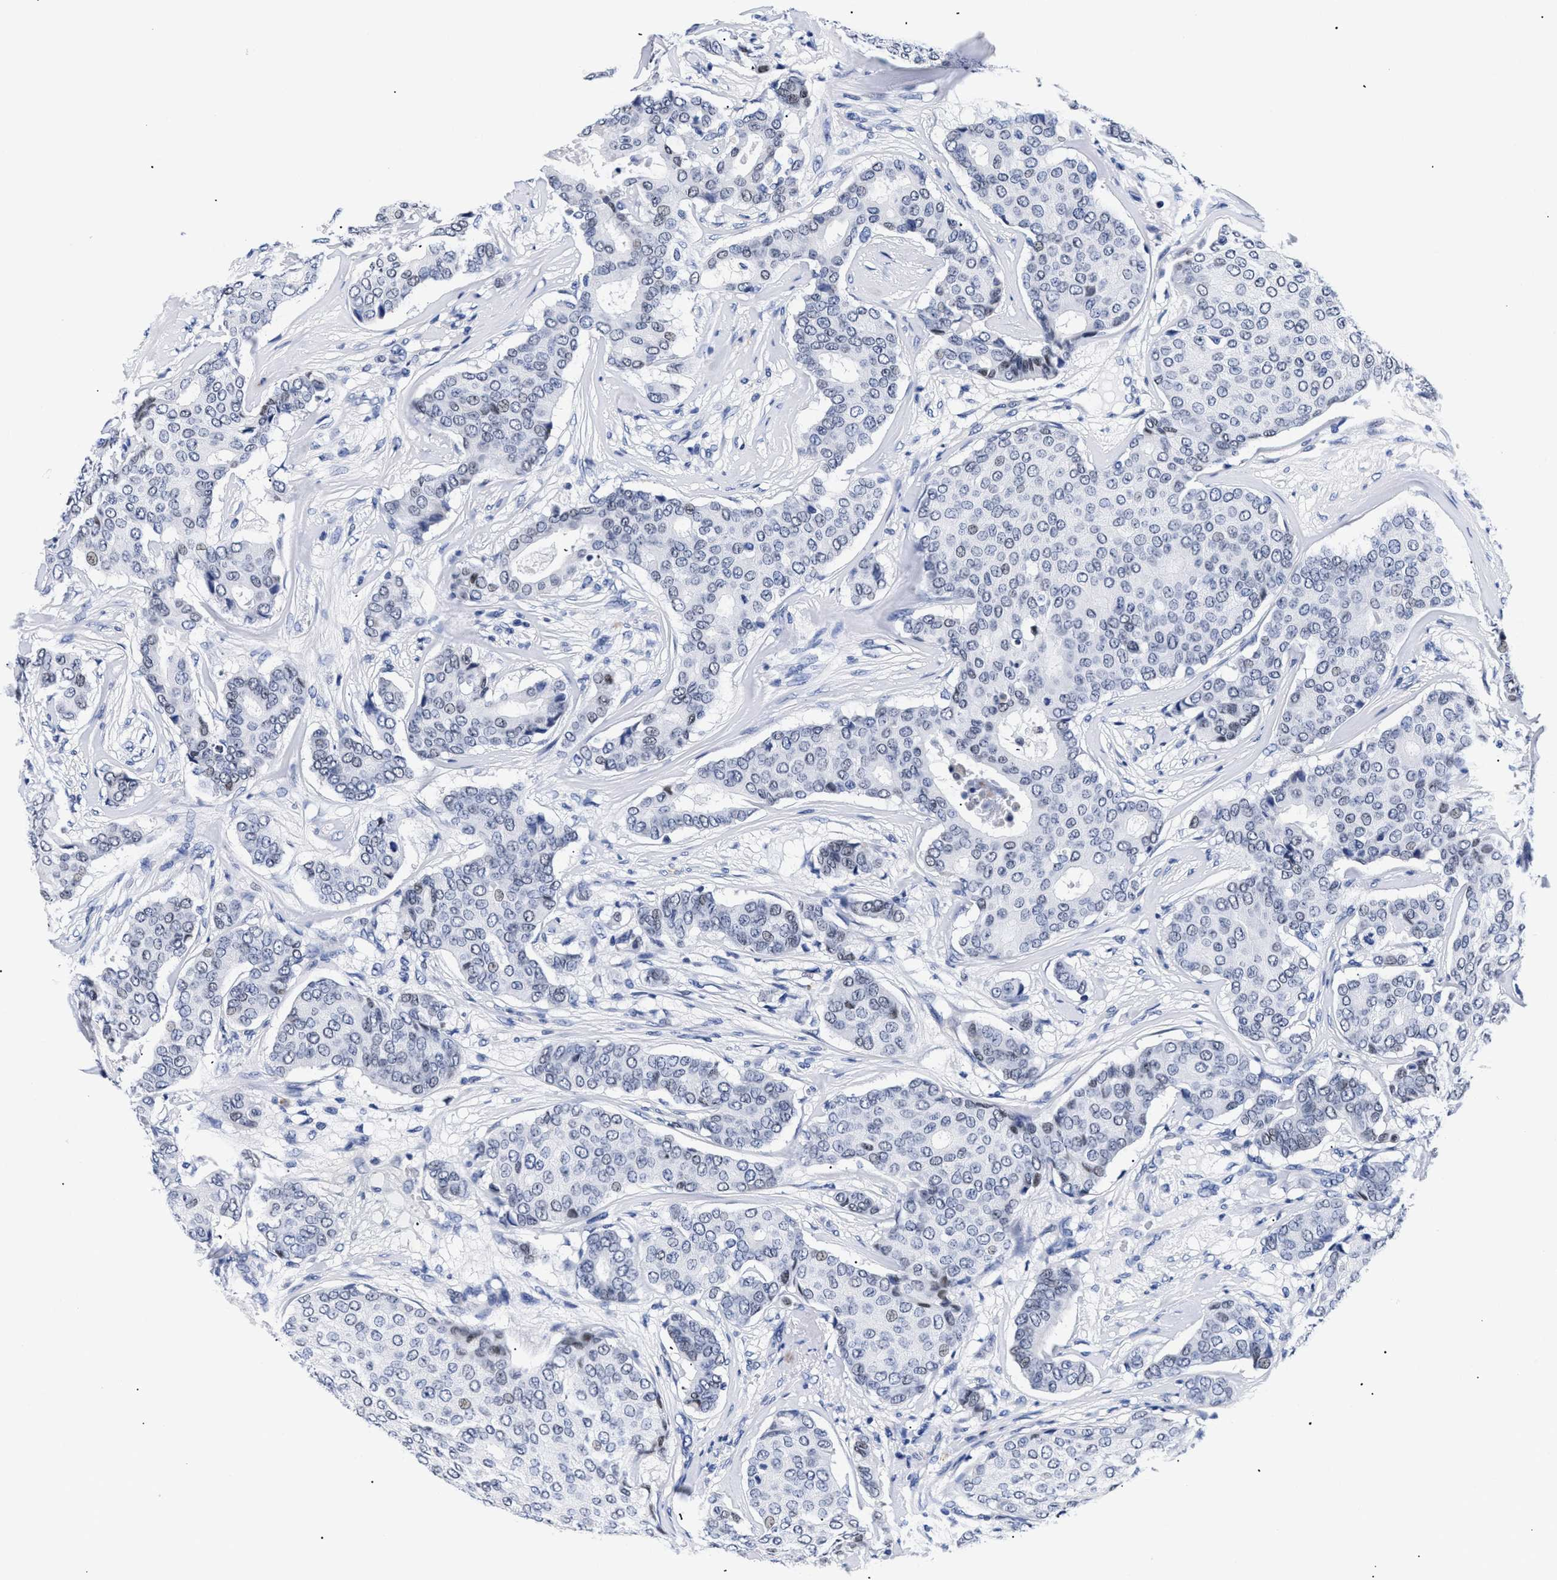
{"staining": {"intensity": "weak", "quantity": "<25%", "location": "nuclear"}, "tissue": "breast cancer", "cell_type": "Tumor cells", "image_type": "cancer", "snomed": [{"axis": "morphology", "description": "Duct carcinoma"}, {"axis": "topography", "description": "Breast"}], "caption": "Immunohistochemistry micrograph of neoplastic tissue: human breast cancer stained with DAB (3,3'-diaminobenzidine) reveals no significant protein positivity in tumor cells.", "gene": "SHD", "patient": {"sex": "female", "age": 75}}